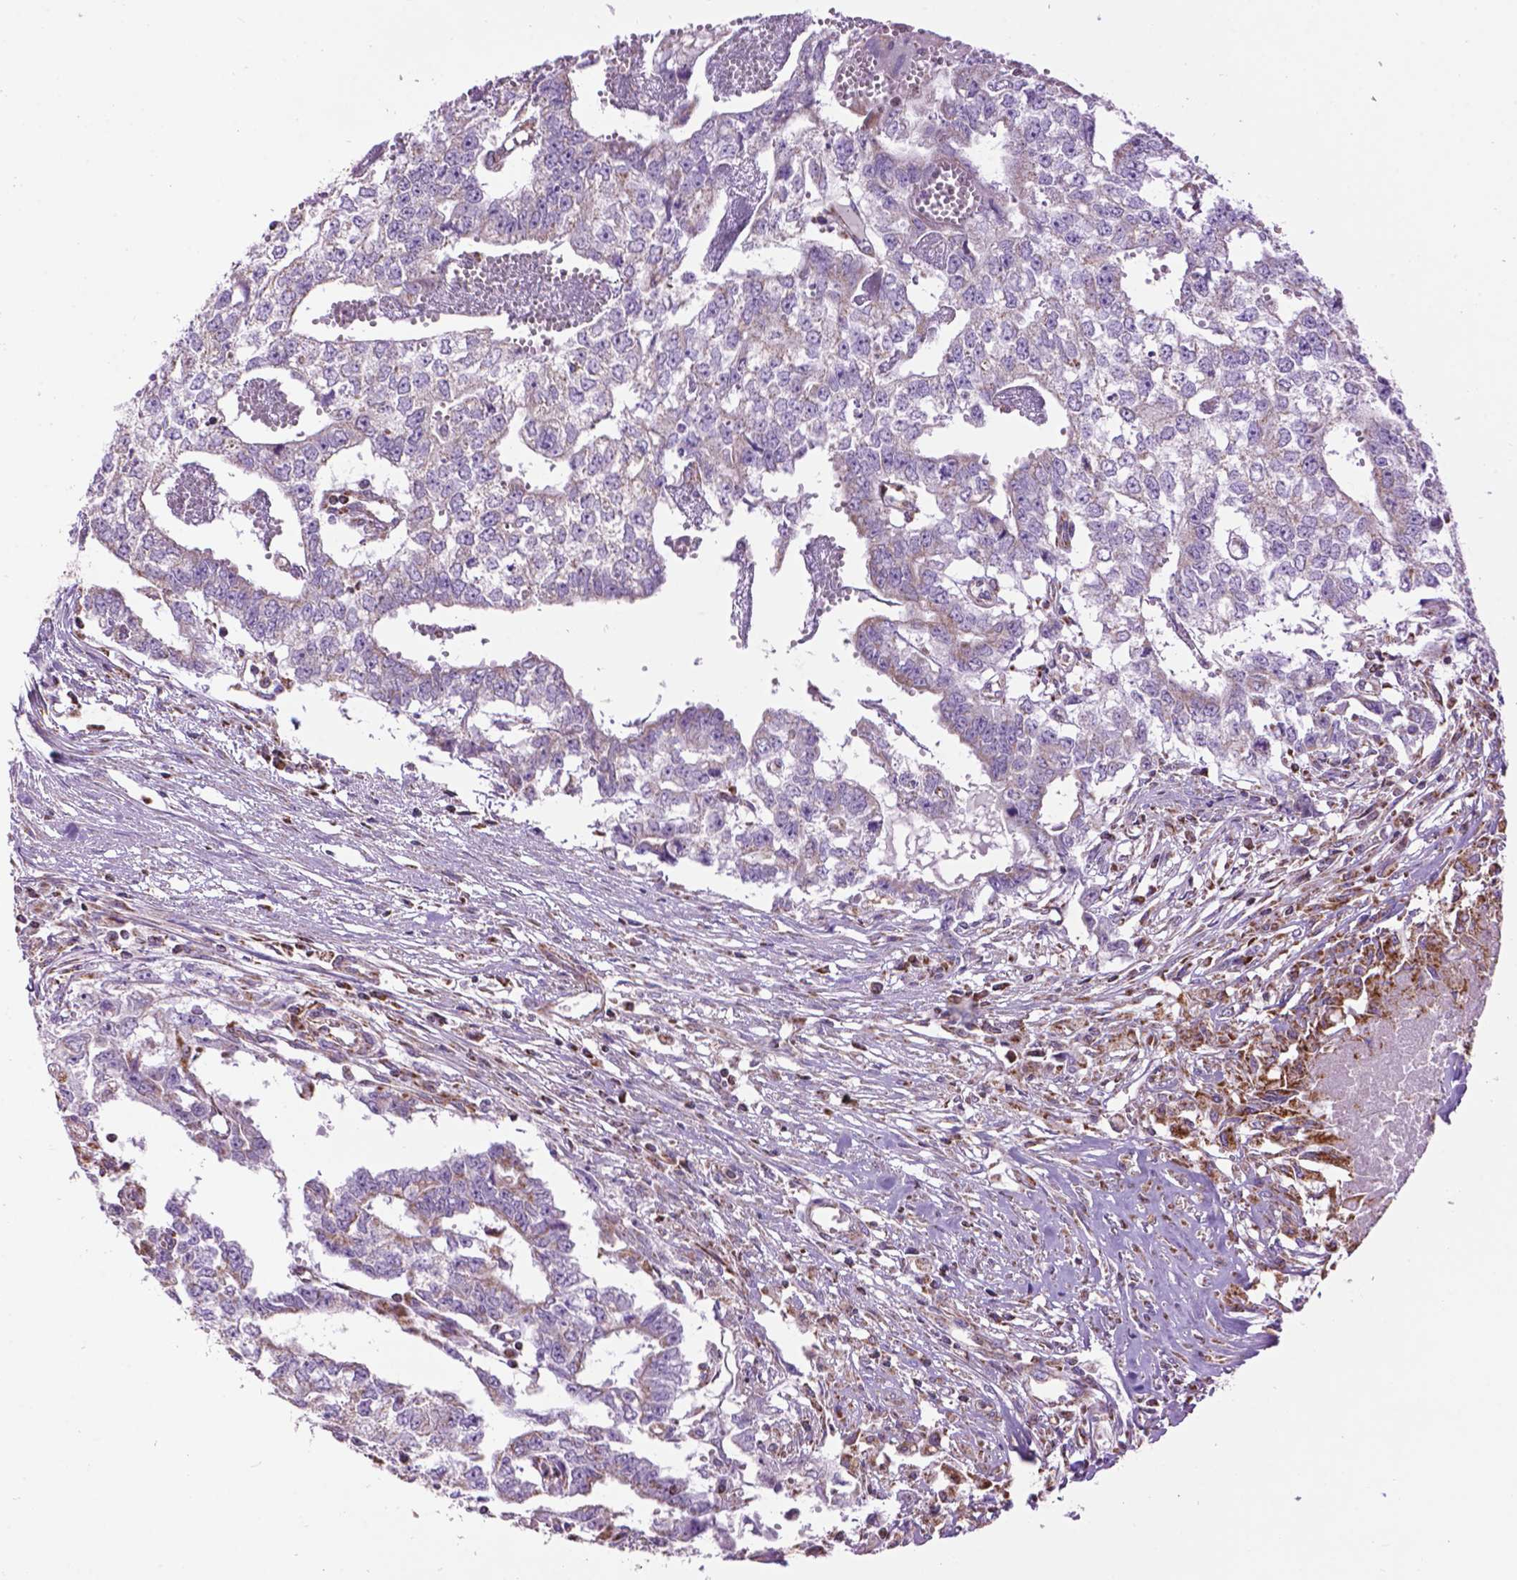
{"staining": {"intensity": "negative", "quantity": "none", "location": "none"}, "tissue": "testis cancer", "cell_type": "Tumor cells", "image_type": "cancer", "snomed": [{"axis": "morphology", "description": "Carcinoma, Embryonal, NOS"}, {"axis": "morphology", "description": "Teratoma, malignant, NOS"}, {"axis": "topography", "description": "Testis"}], "caption": "This image is of testis cancer (teratoma (malignant)) stained with immunohistochemistry to label a protein in brown with the nuclei are counter-stained blue. There is no positivity in tumor cells.", "gene": "PYCR3", "patient": {"sex": "male", "age": 24}}